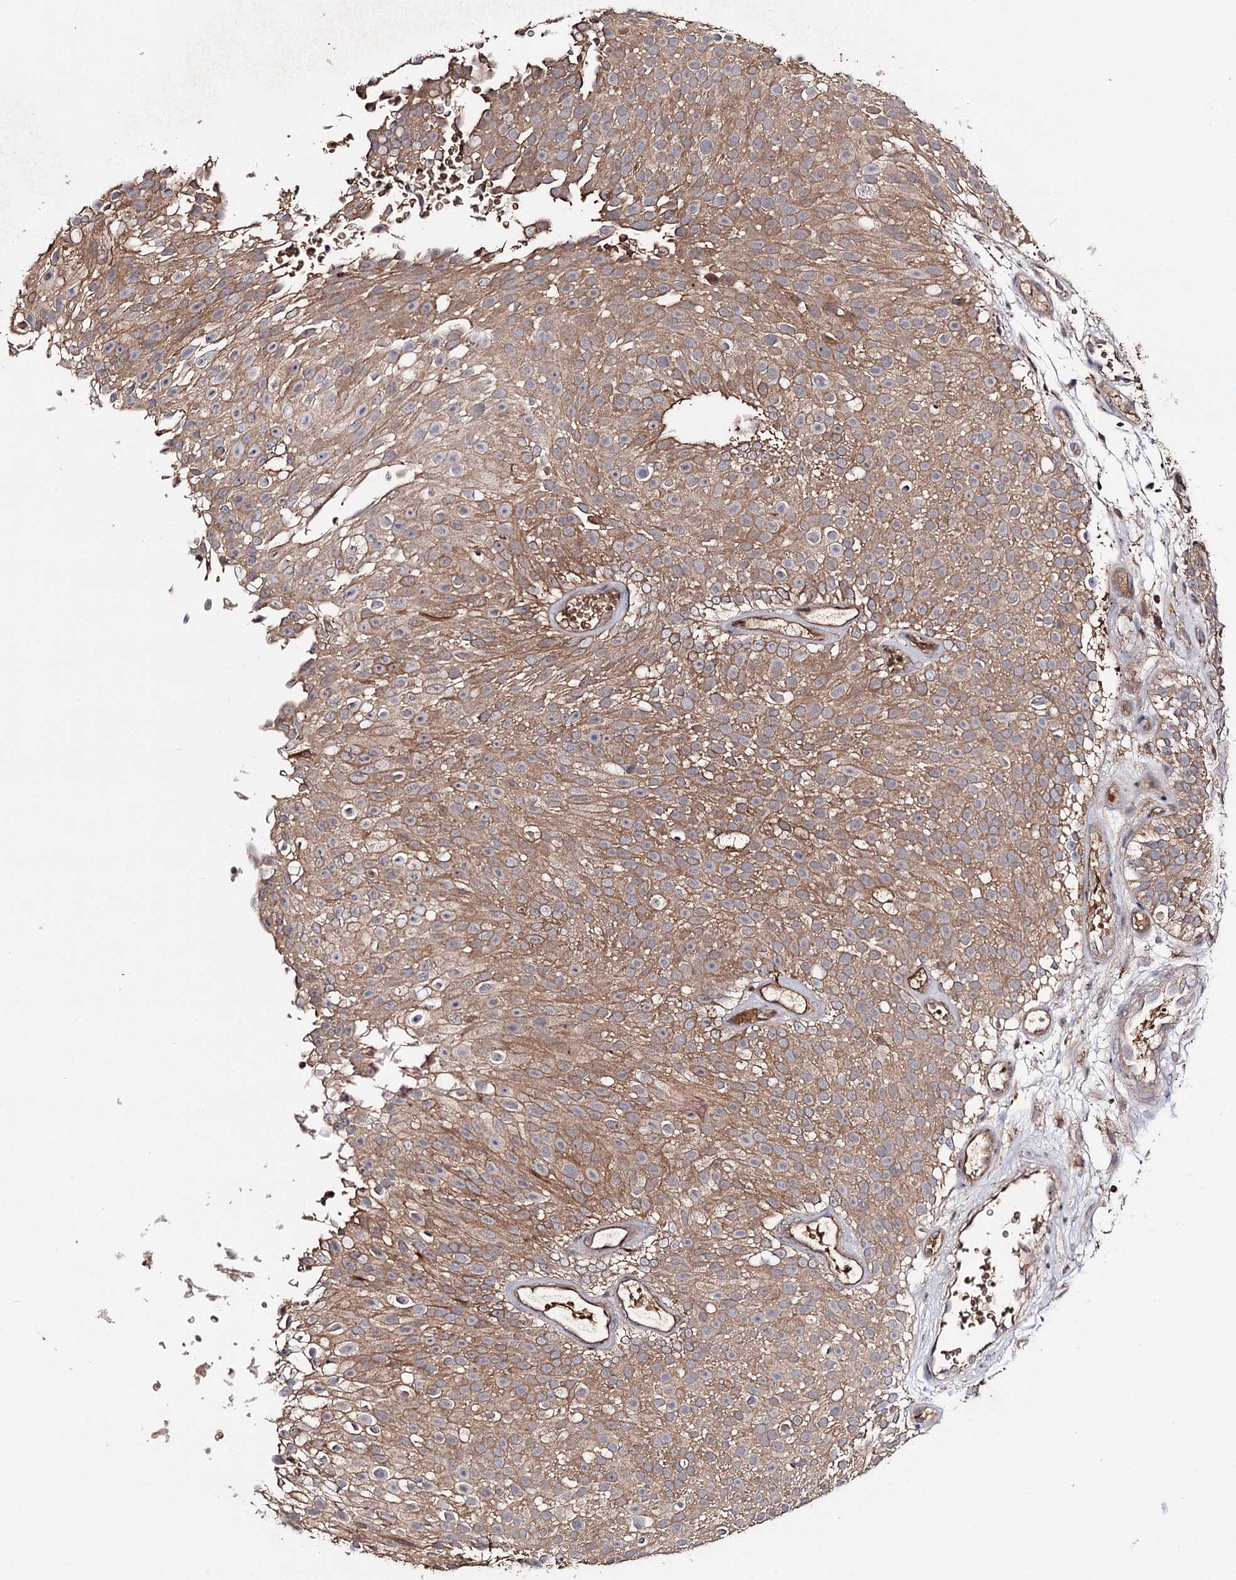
{"staining": {"intensity": "moderate", "quantity": ">75%", "location": "cytoplasmic/membranous"}, "tissue": "urothelial cancer", "cell_type": "Tumor cells", "image_type": "cancer", "snomed": [{"axis": "morphology", "description": "Urothelial carcinoma, Low grade"}, {"axis": "topography", "description": "Urinary bladder"}], "caption": "Immunohistochemical staining of urothelial cancer shows medium levels of moderate cytoplasmic/membranous protein expression in about >75% of tumor cells.", "gene": "FAM53B", "patient": {"sex": "male", "age": 78}}